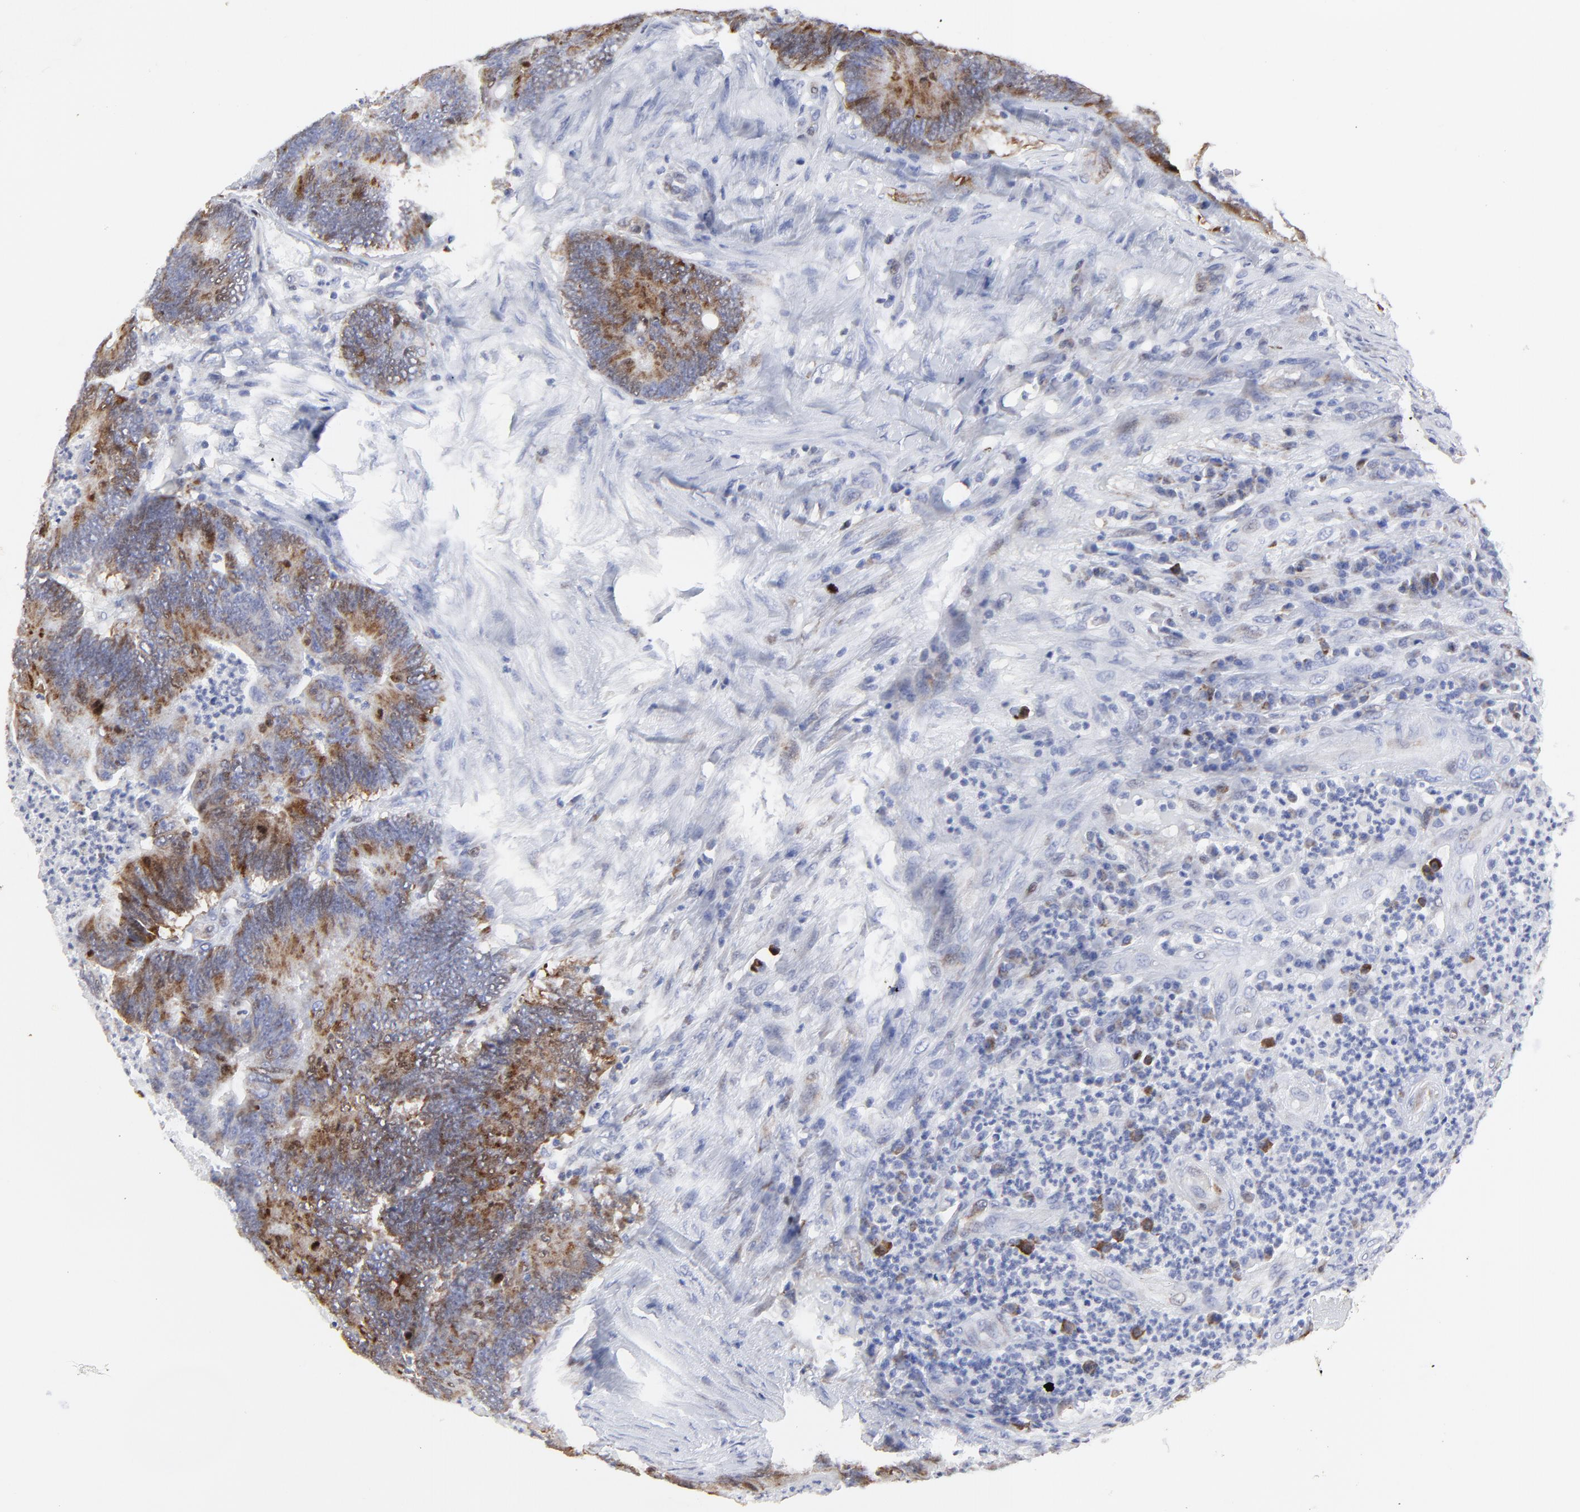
{"staining": {"intensity": "moderate", "quantity": ">75%", "location": "cytoplasmic/membranous"}, "tissue": "colorectal cancer", "cell_type": "Tumor cells", "image_type": "cancer", "snomed": [{"axis": "morphology", "description": "Adenocarcinoma, NOS"}, {"axis": "topography", "description": "Colon"}], "caption": "Colorectal cancer stained for a protein (brown) reveals moderate cytoplasmic/membranous positive expression in about >75% of tumor cells.", "gene": "NCAPH", "patient": {"sex": "male", "age": 65}}